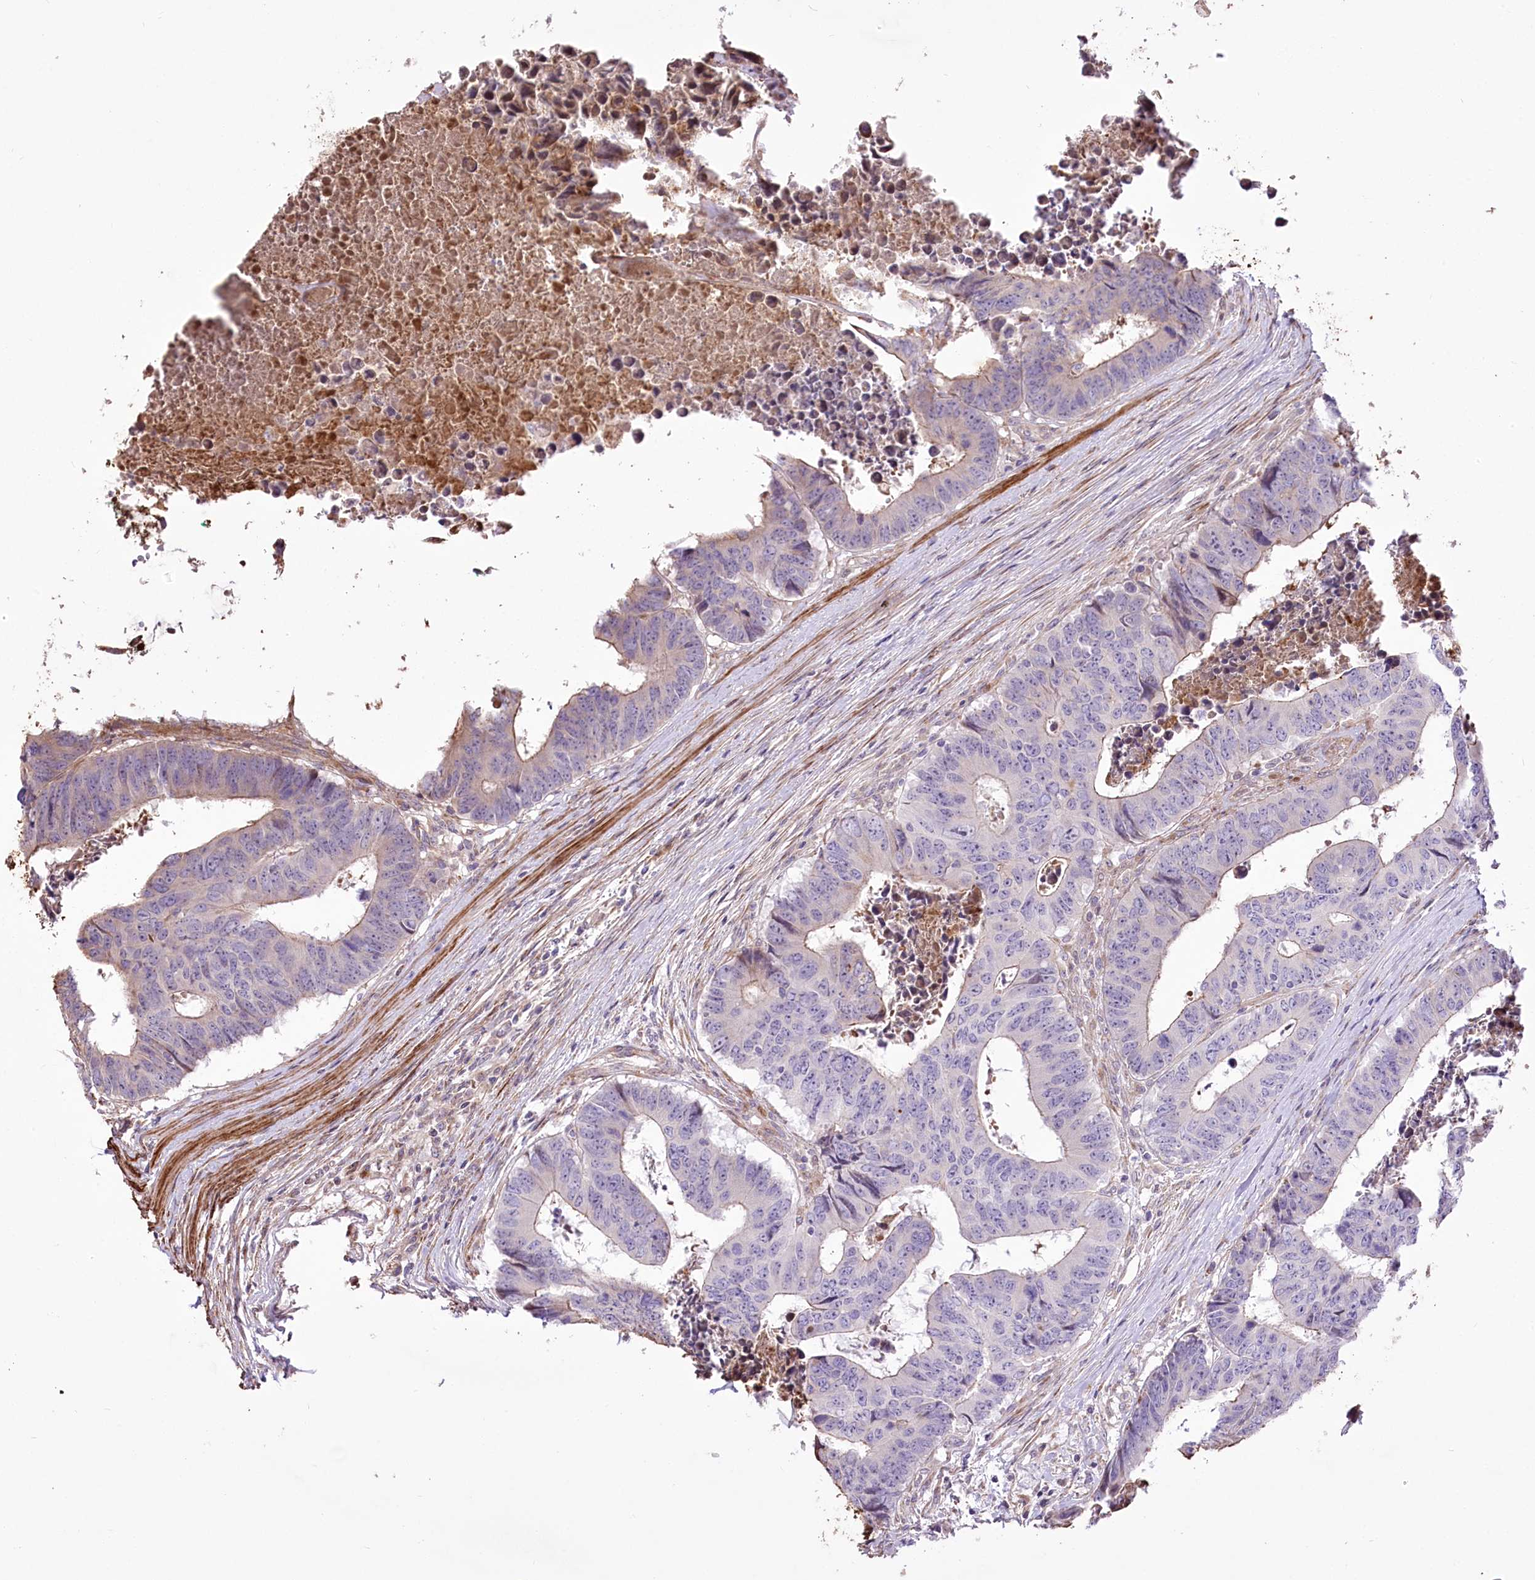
{"staining": {"intensity": "negative", "quantity": "none", "location": "none"}, "tissue": "colorectal cancer", "cell_type": "Tumor cells", "image_type": "cancer", "snomed": [{"axis": "morphology", "description": "Adenocarcinoma, NOS"}, {"axis": "topography", "description": "Rectum"}], "caption": "Adenocarcinoma (colorectal) was stained to show a protein in brown. There is no significant expression in tumor cells. (DAB IHC with hematoxylin counter stain).", "gene": "RNF24", "patient": {"sex": "male", "age": 84}}